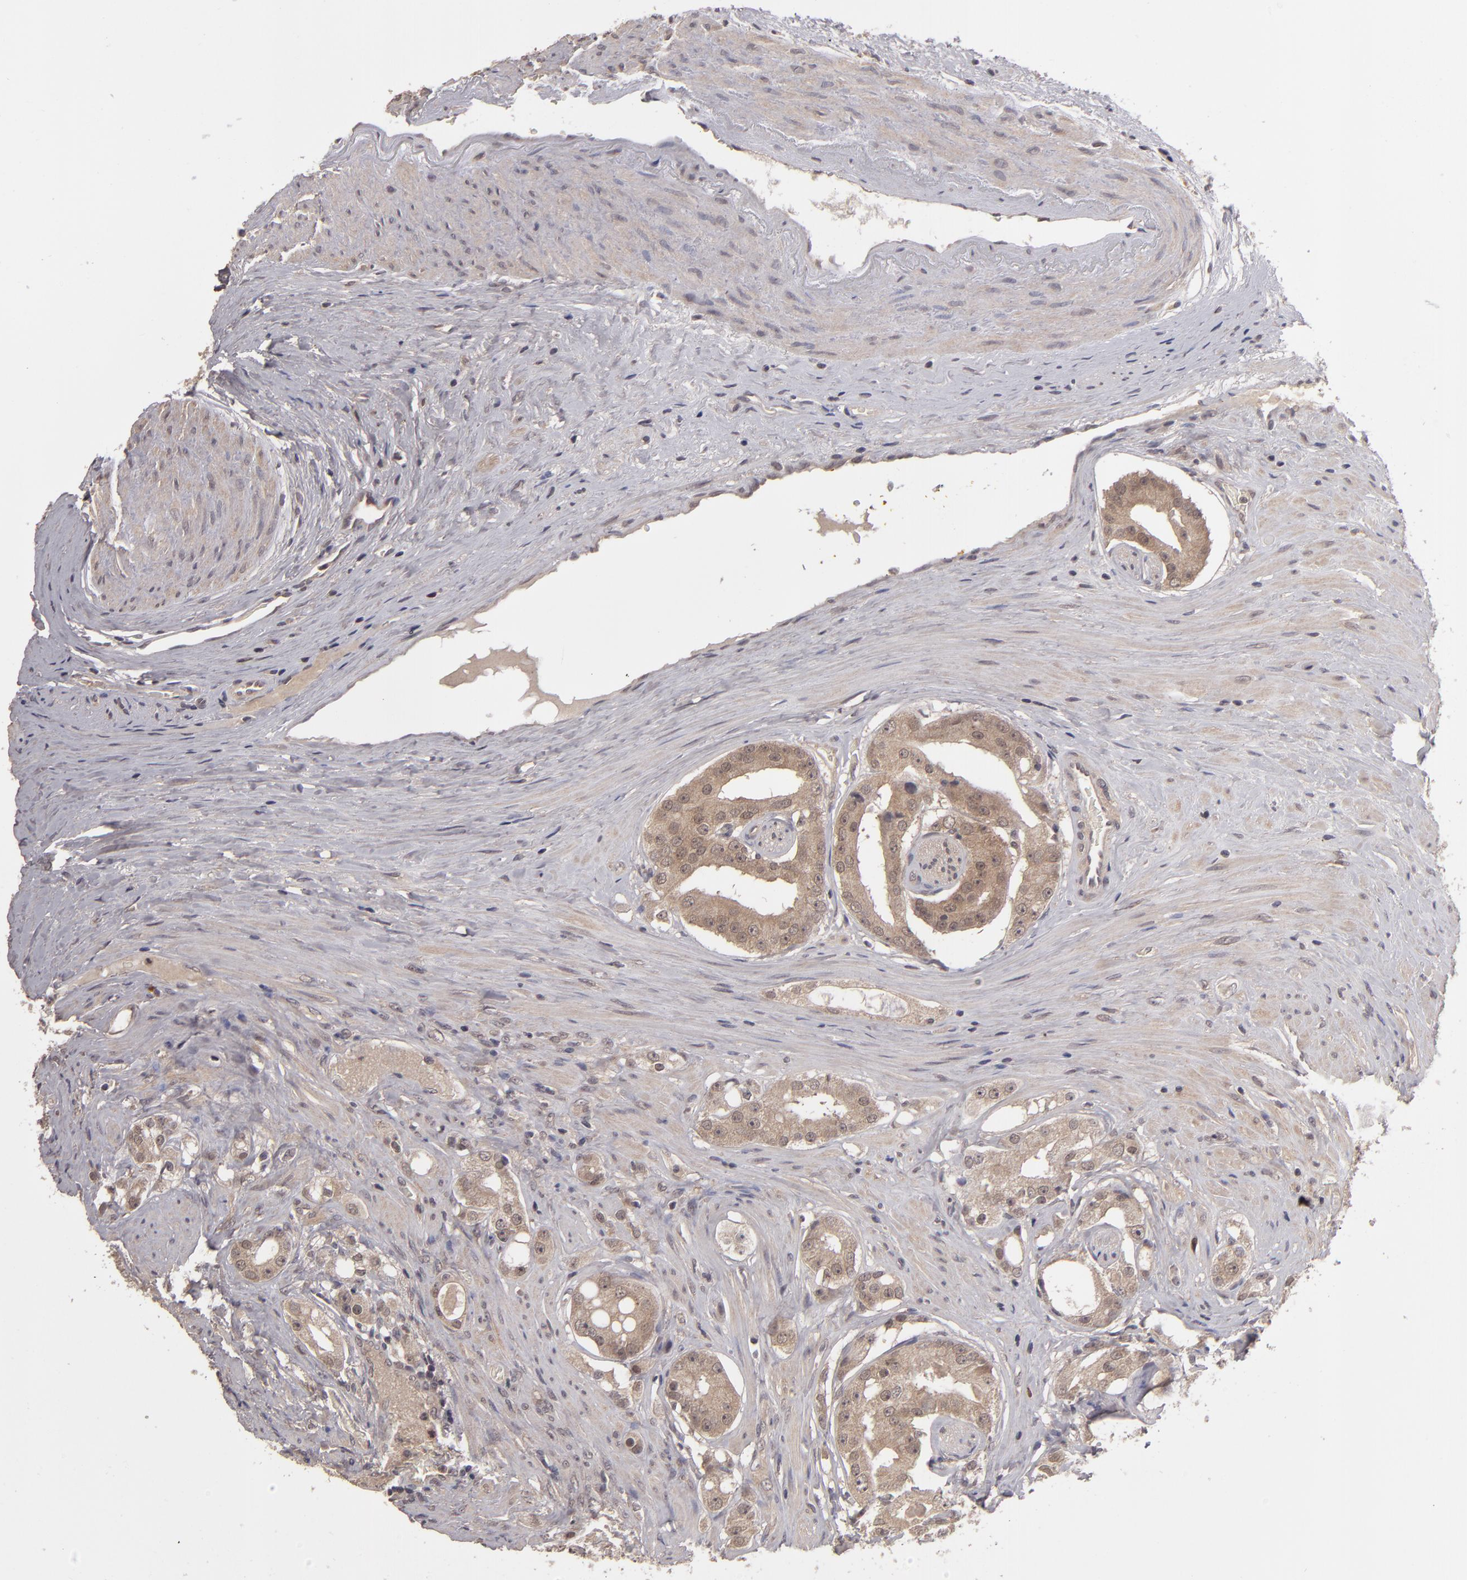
{"staining": {"intensity": "strong", "quantity": ">75%", "location": "cytoplasmic/membranous"}, "tissue": "prostate cancer", "cell_type": "Tumor cells", "image_type": "cancer", "snomed": [{"axis": "morphology", "description": "Adenocarcinoma, High grade"}, {"axis": "topography", "description": "Prostate"}], "caption": "Tumor cells demonstrate strong cytoplasmic/membranous staining in about >75% of cells in prostate cancer. Immunohistochemistry stains the protein of interest in brown and the nuclei are stained blue.", "gene": "TYMS", "patient": {"sex": "male", "age": 68}}